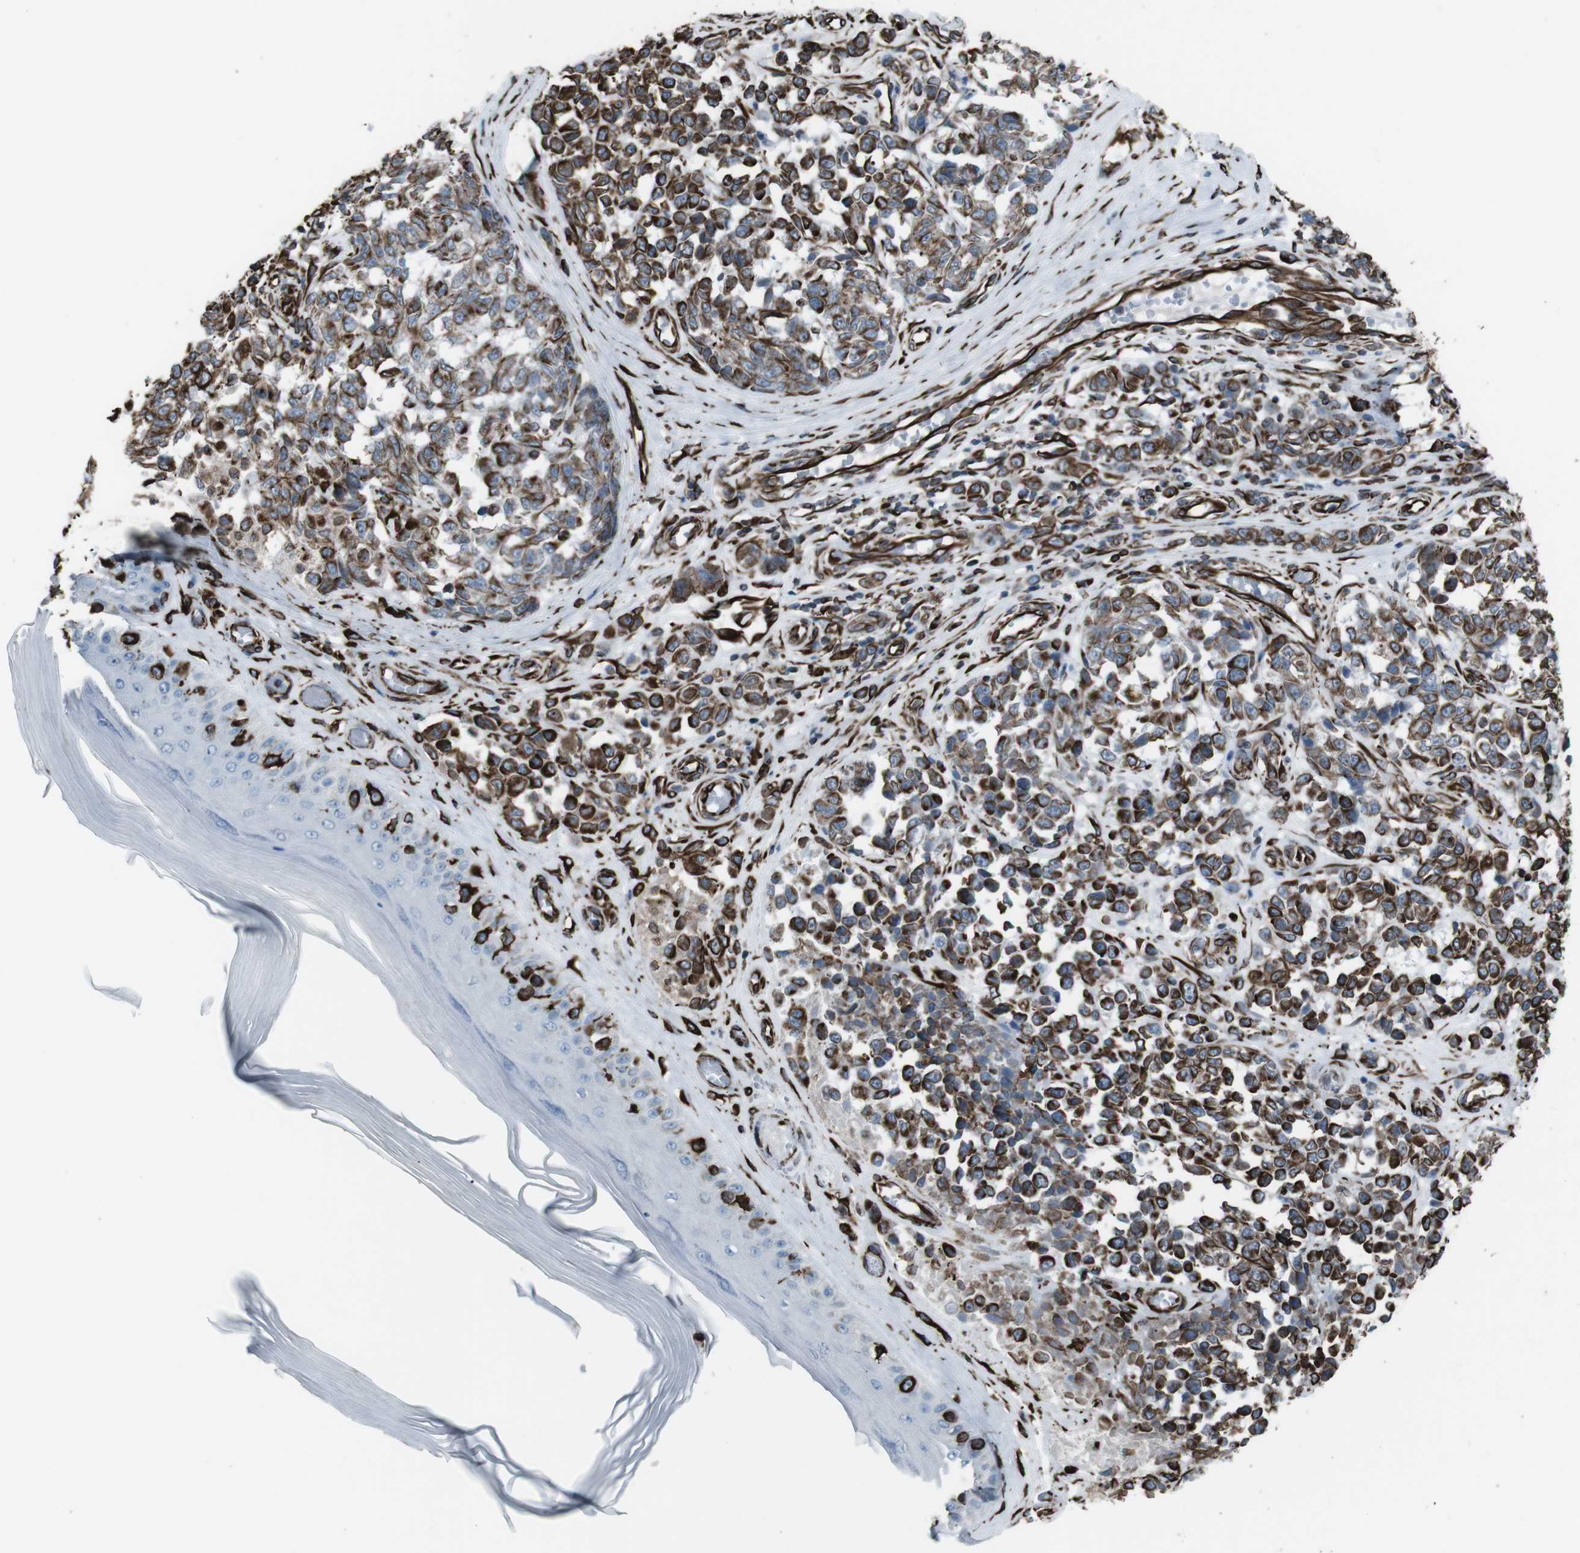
{"staining": {"intensity": "moderate", "quantity": ">75%", "location": "cytoplasmic/membranous"}, "tissue": "melanoma", "cell_type": "Tumor cells", "image_type": "cancer", "snomed": [{"axis": "morphology", "description": "Malignant melanoma, NOS"}, {"axis": "topography", "description": "Skin"}], "caption": "A photomicrograph of human malignant melanoma stained for a protein displays moderate cytoplasmic/membranous brown staining in tumor cells.", "gene": "ZDHHC6", "patient": {"sex": "female", "age": 64}}